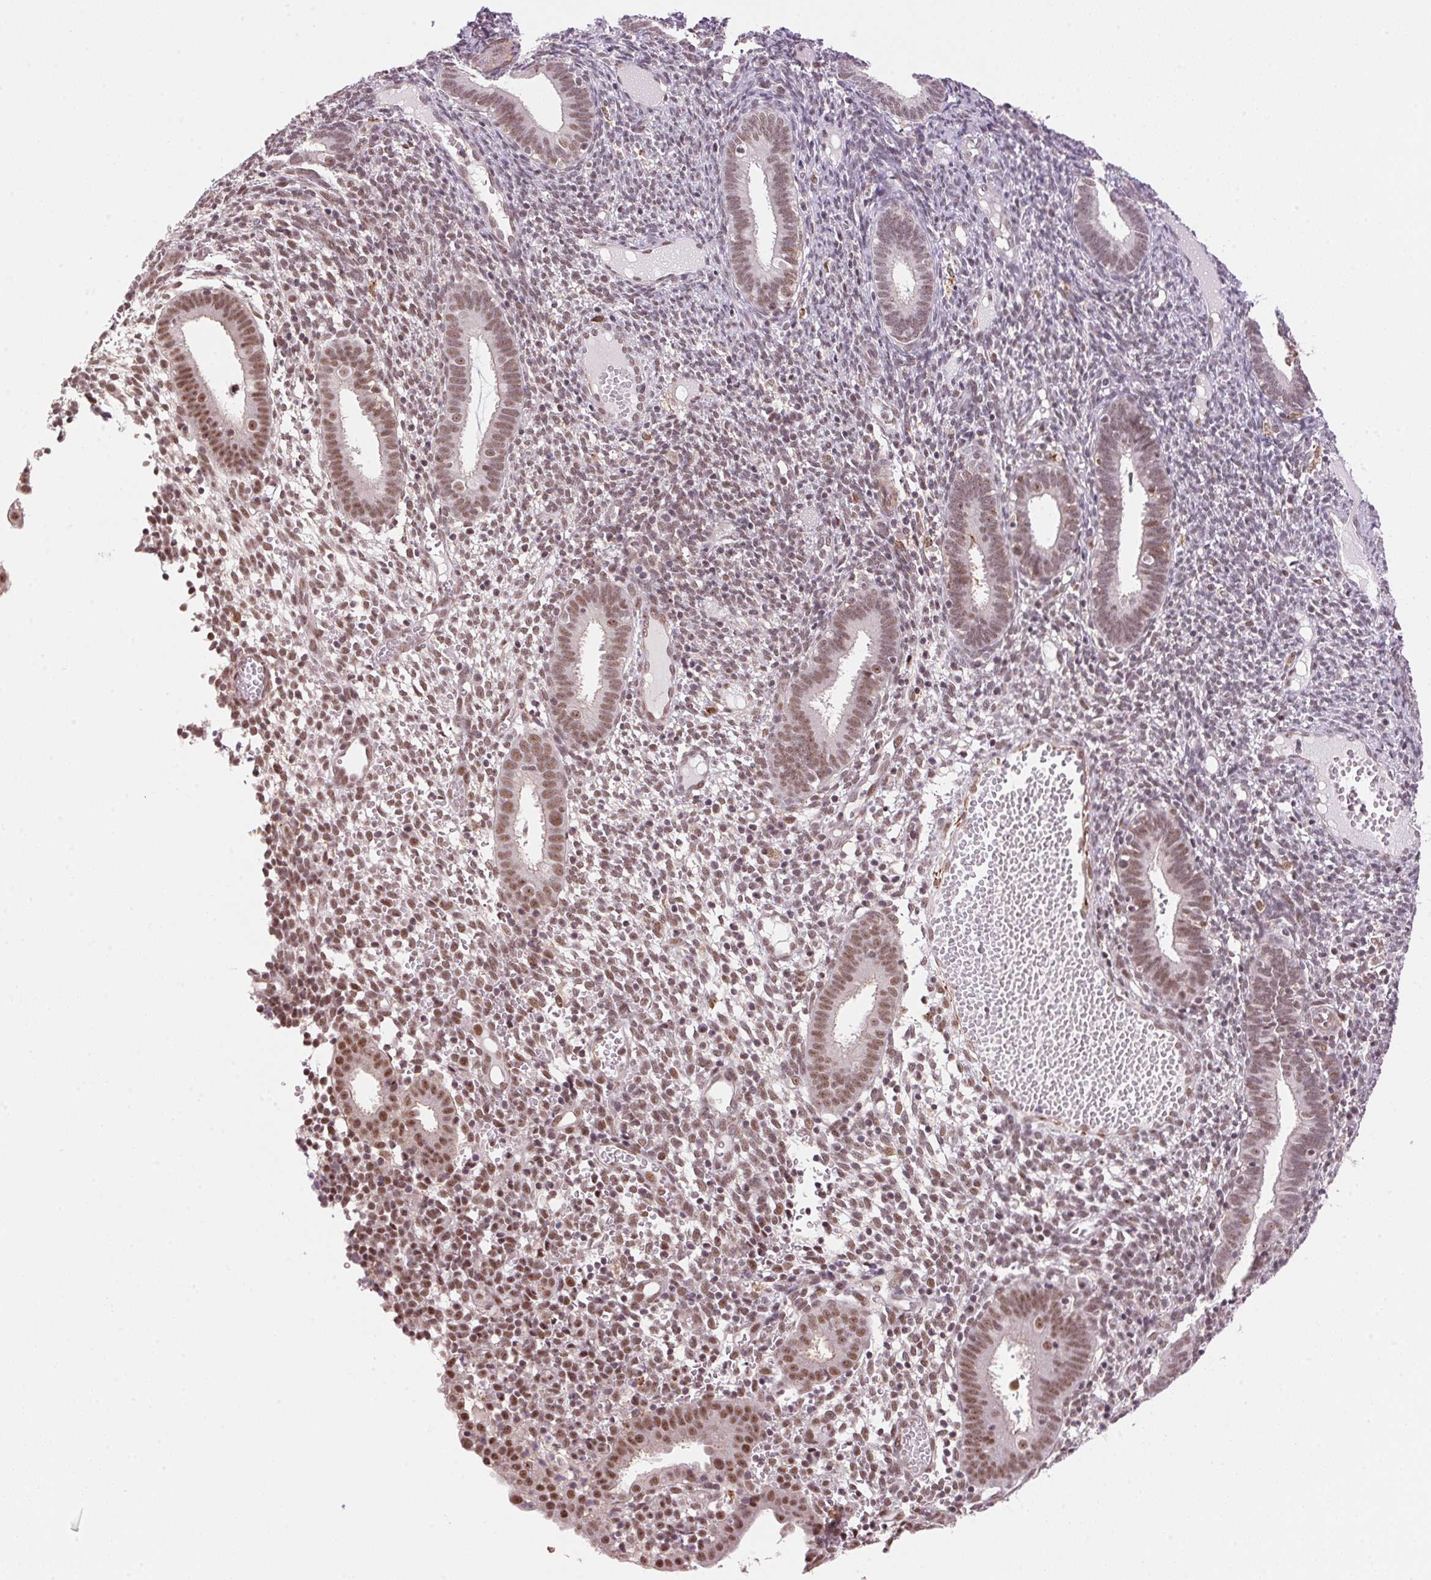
{"staining": {"intensity": "moderate", "quantity": "<25%", "location": "nuclear"}, "tissue": "endometrium", "cell_type": "Cells in endometrial stroma", "image_type": "normal", "snomed": [{"axis": "morphology", "description": "Normal tissue, NOS"}, {"axis": "topography", "description": "Endometrium"}], "caption": "DAB (3,3'-diaminobenzidine) immunohistochemical staining of benign human endometrium displays moderate nuclear protein expression in about <25% of cells in endometrial stroma. (DAB (3,3'-diaminobenzidine) IHC, brown staining for protein, blue staining for nuclei).", "gene": "HNRNPDL", "patient": {"sex": "female", "age": 41}}